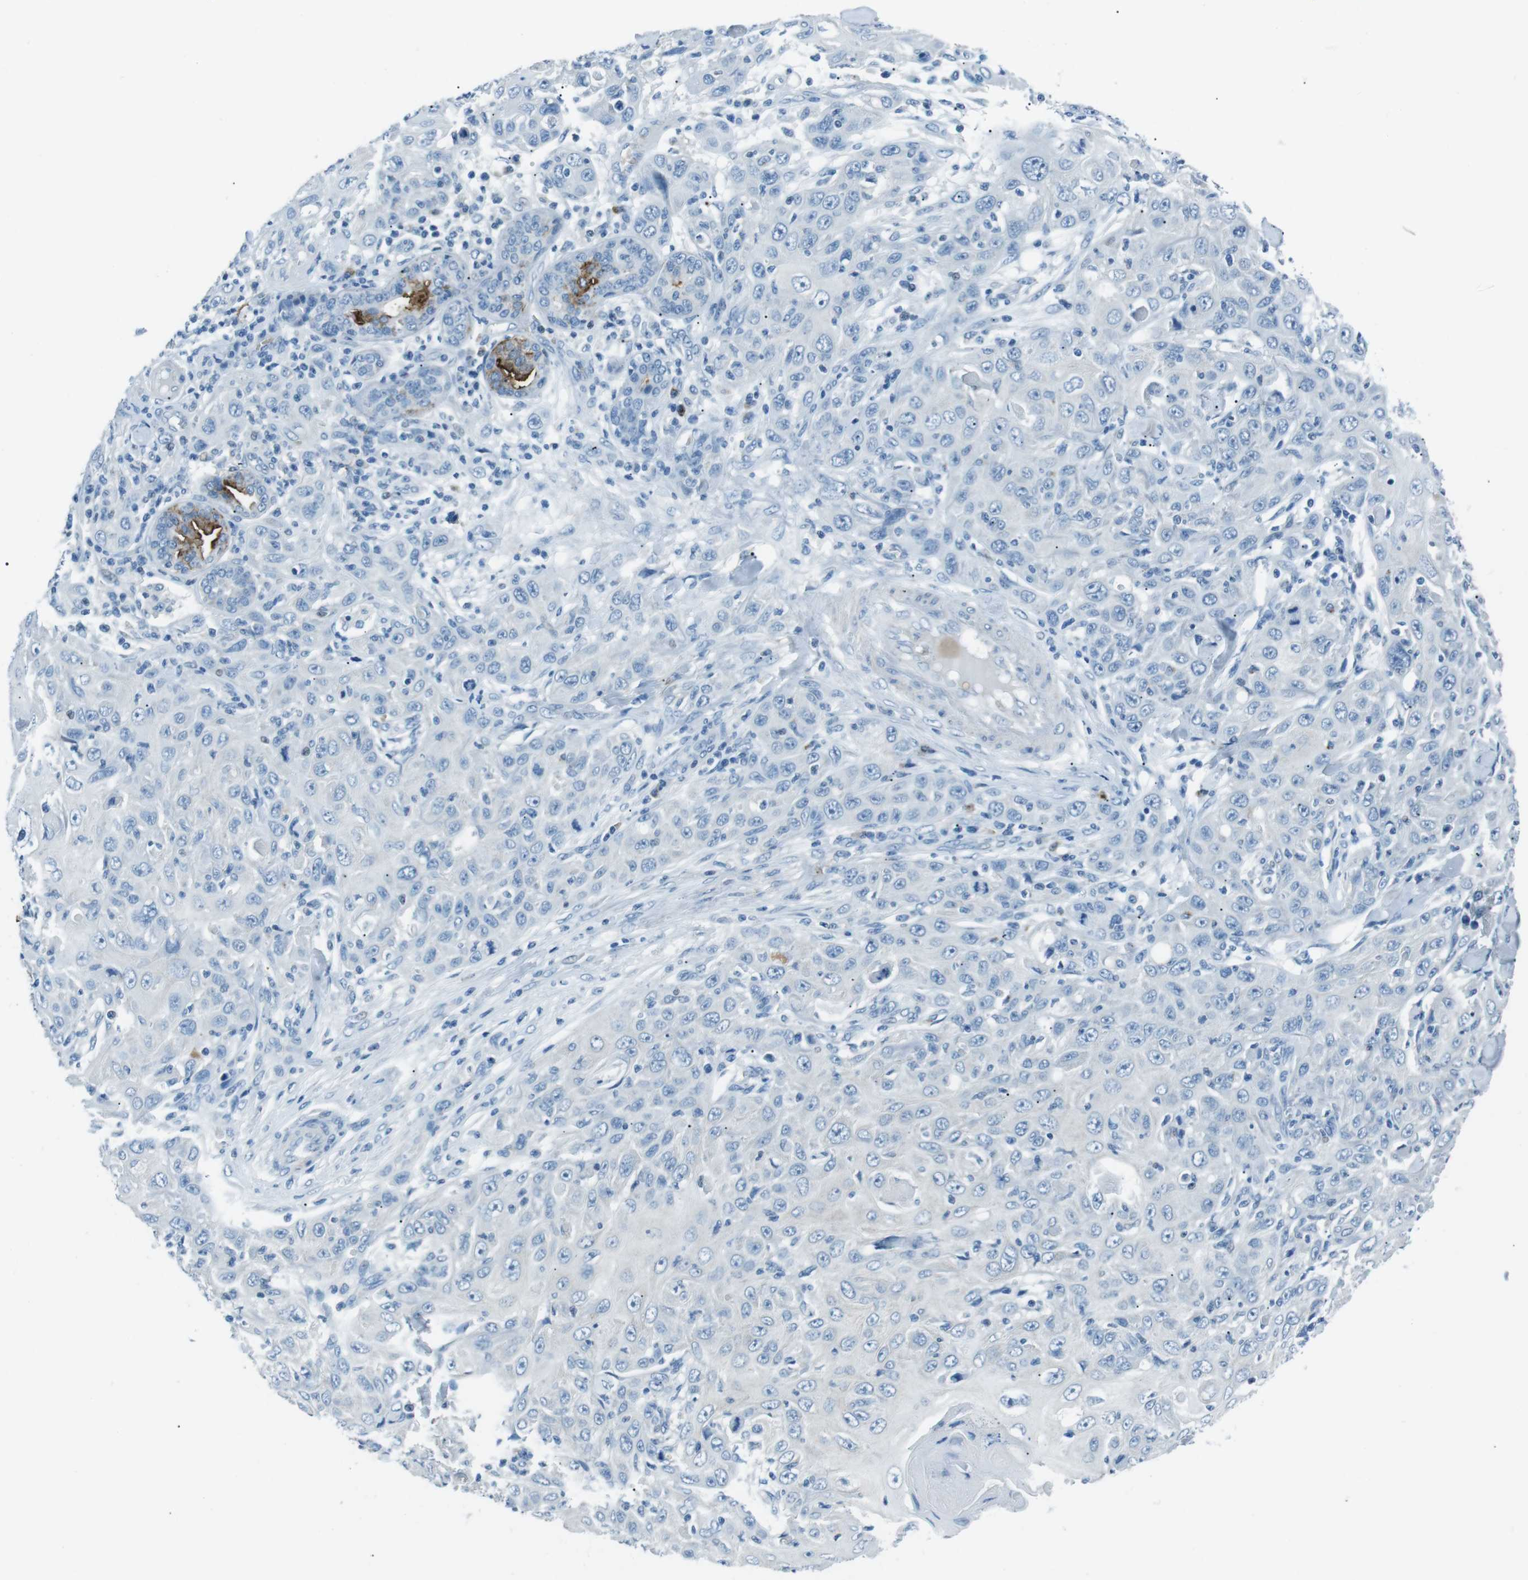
{"staining": {"intensity": "negative", "quantity": "none", "location": "none"}, "tissue": "skin cancer", "cell_type": "Tumor cells", "image_type": "cancer", "snomed": [{"axis": "morphology", "description": "Squamous cell carcinoma, NOS"}, {"axis": "topography", "description": "Skin"}], "caption": "An IHC image of skin cancer is shown. There is no staining in tumor cells of skin cancer.", "gene": "ST6GAL1", "patient": {"sex": "female", "age": 88}}